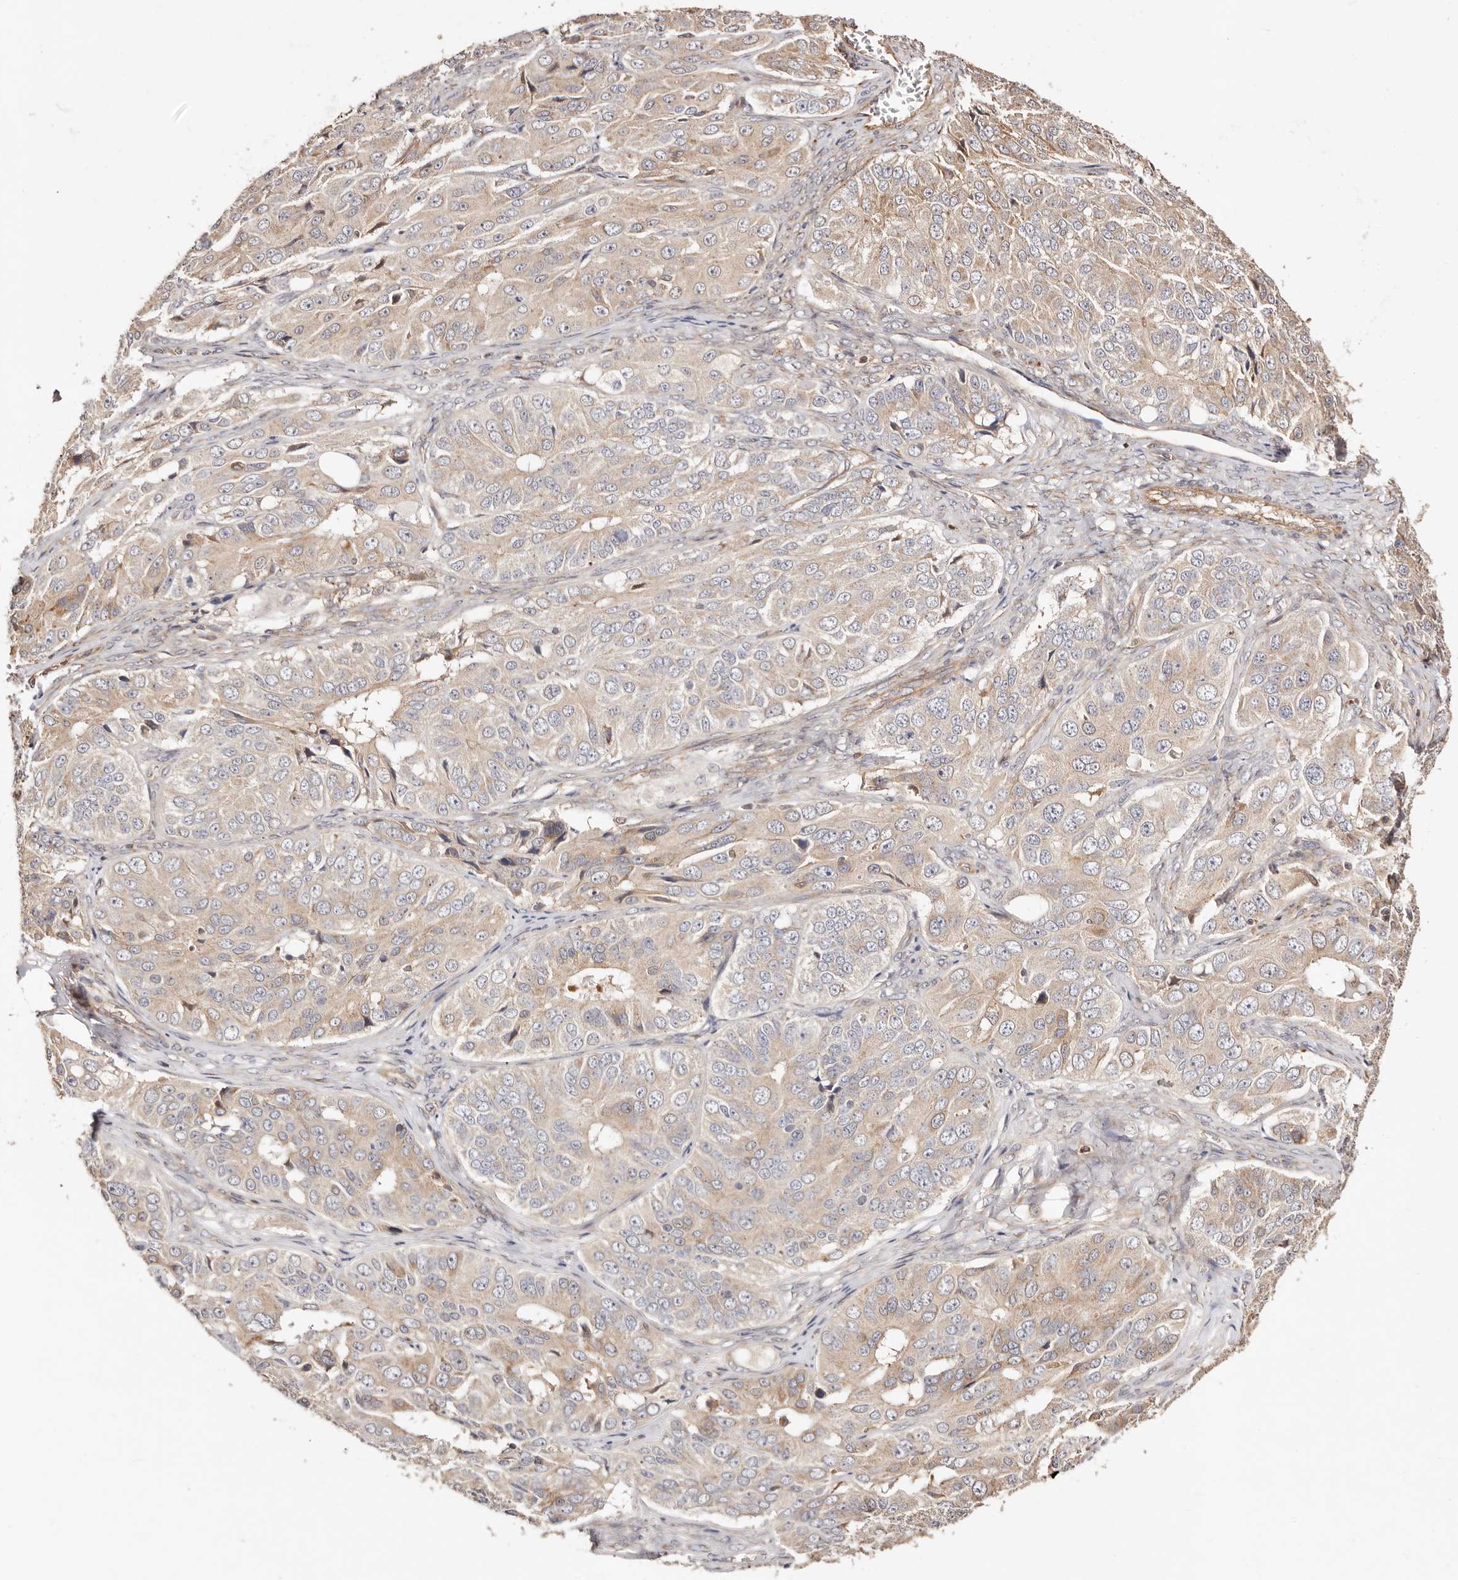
{"staining": {"intensity": "weak", "quantity": ">75%", "location": "cytoplasmic/membranous"}, "tissue": "ovarian cancer", "cell_type": "Tumor cells", "image_type": "cancer", "snomed": [{"axis": "morphology", "description": "Carcinoma, endometroid"}, {"axis": "topography", "description": "Ovary"}], "caption": "Immunohistochemistry (DAB (3,3'-diaminobenzidine)) staining of human ovarian cancer (endometroid carcinoma) reveals weak cytoplasmic/membranous protein staining in about >75% of tumor cells. The protein is stained brown, and the nuclei are stained in blue (DAB (3,3'-diaminobenzidine) IHC with brightfield microscopy, high magnification).", "gene": "MAPK1", "patient": {"sex": "female", "age": 51}}